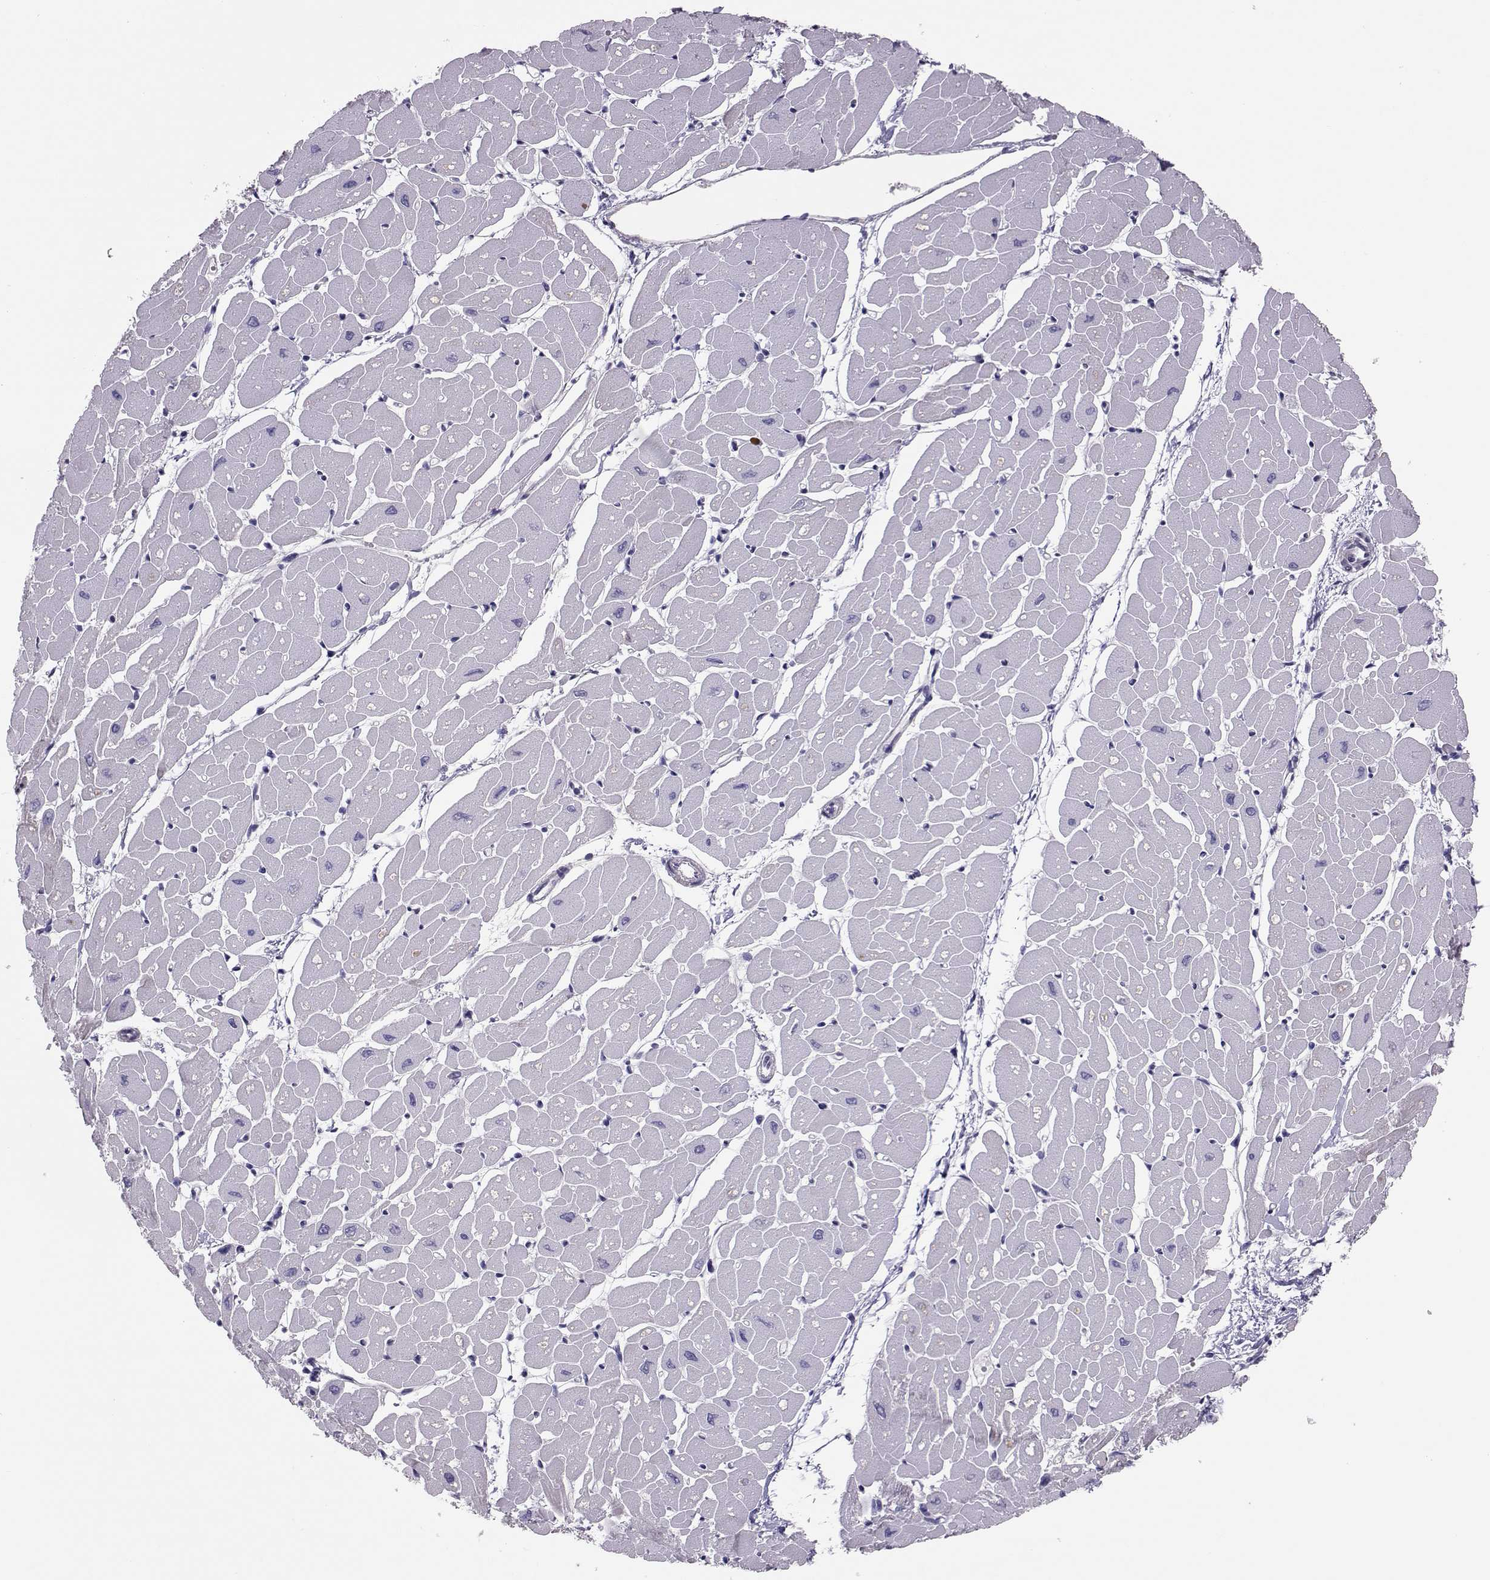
{"staining": {"intensity": "negative", "quantity": "none", "location": "none"}, "tissue": "heart muscle", "cell_type": "Cardiomyocytes", "image_type": "normal", "snomed": [{"axis": "morphology", "description": "Normal tissue, NOS"}, {"axis": "topography", "description": "Heart"}], "caption": "DAB (3,3'-diaminobenzidine) immunohistochemical staining of unremarkable heart muscle shows no significant staining in cardiomyocytes. Brightfield microscopy of immunohistochemistry stained with DAB (brown) and hematoxylin (blue), captured at high magnification.", "gene": "DNAAF1", "patient": {"sex": "male", "age": 57}}